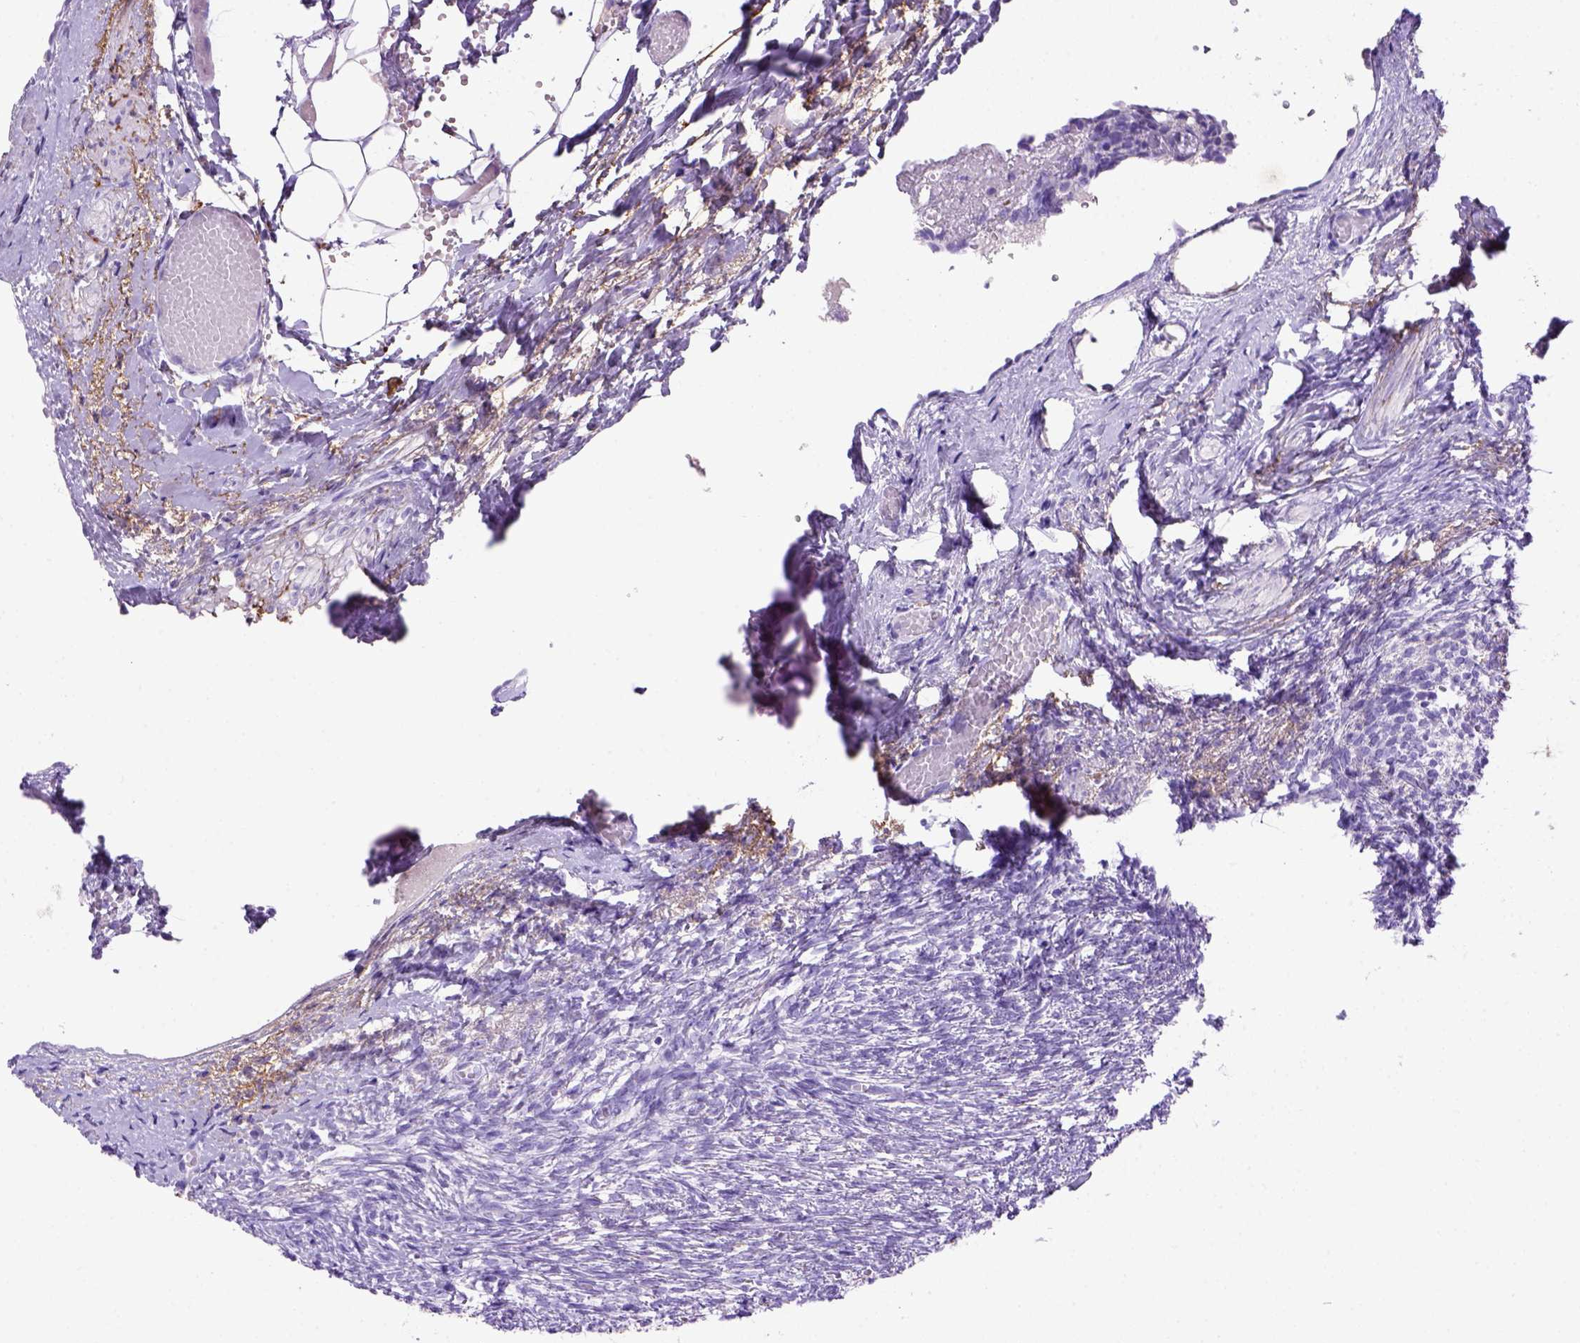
{"staining": {"intensity": "negative", "quantity": "none", "location": "none"}, "tissue": "ovary", "cell_type": "Ovarian stroma cells", "image_type": "normal", "snomed": [{"axis": "morphology", "description": "Normal tissue, NOS"}, {"axis": "topography", "description": "Ovary"}], "caption": "An image of ovary stained for a protein demonstrates no brown staining in ovarian stroma cells. (DAB IHC with hematoxylin counter stain).", "gene": "SIRPD", "patient": {"sex": "female", "age": 46}}